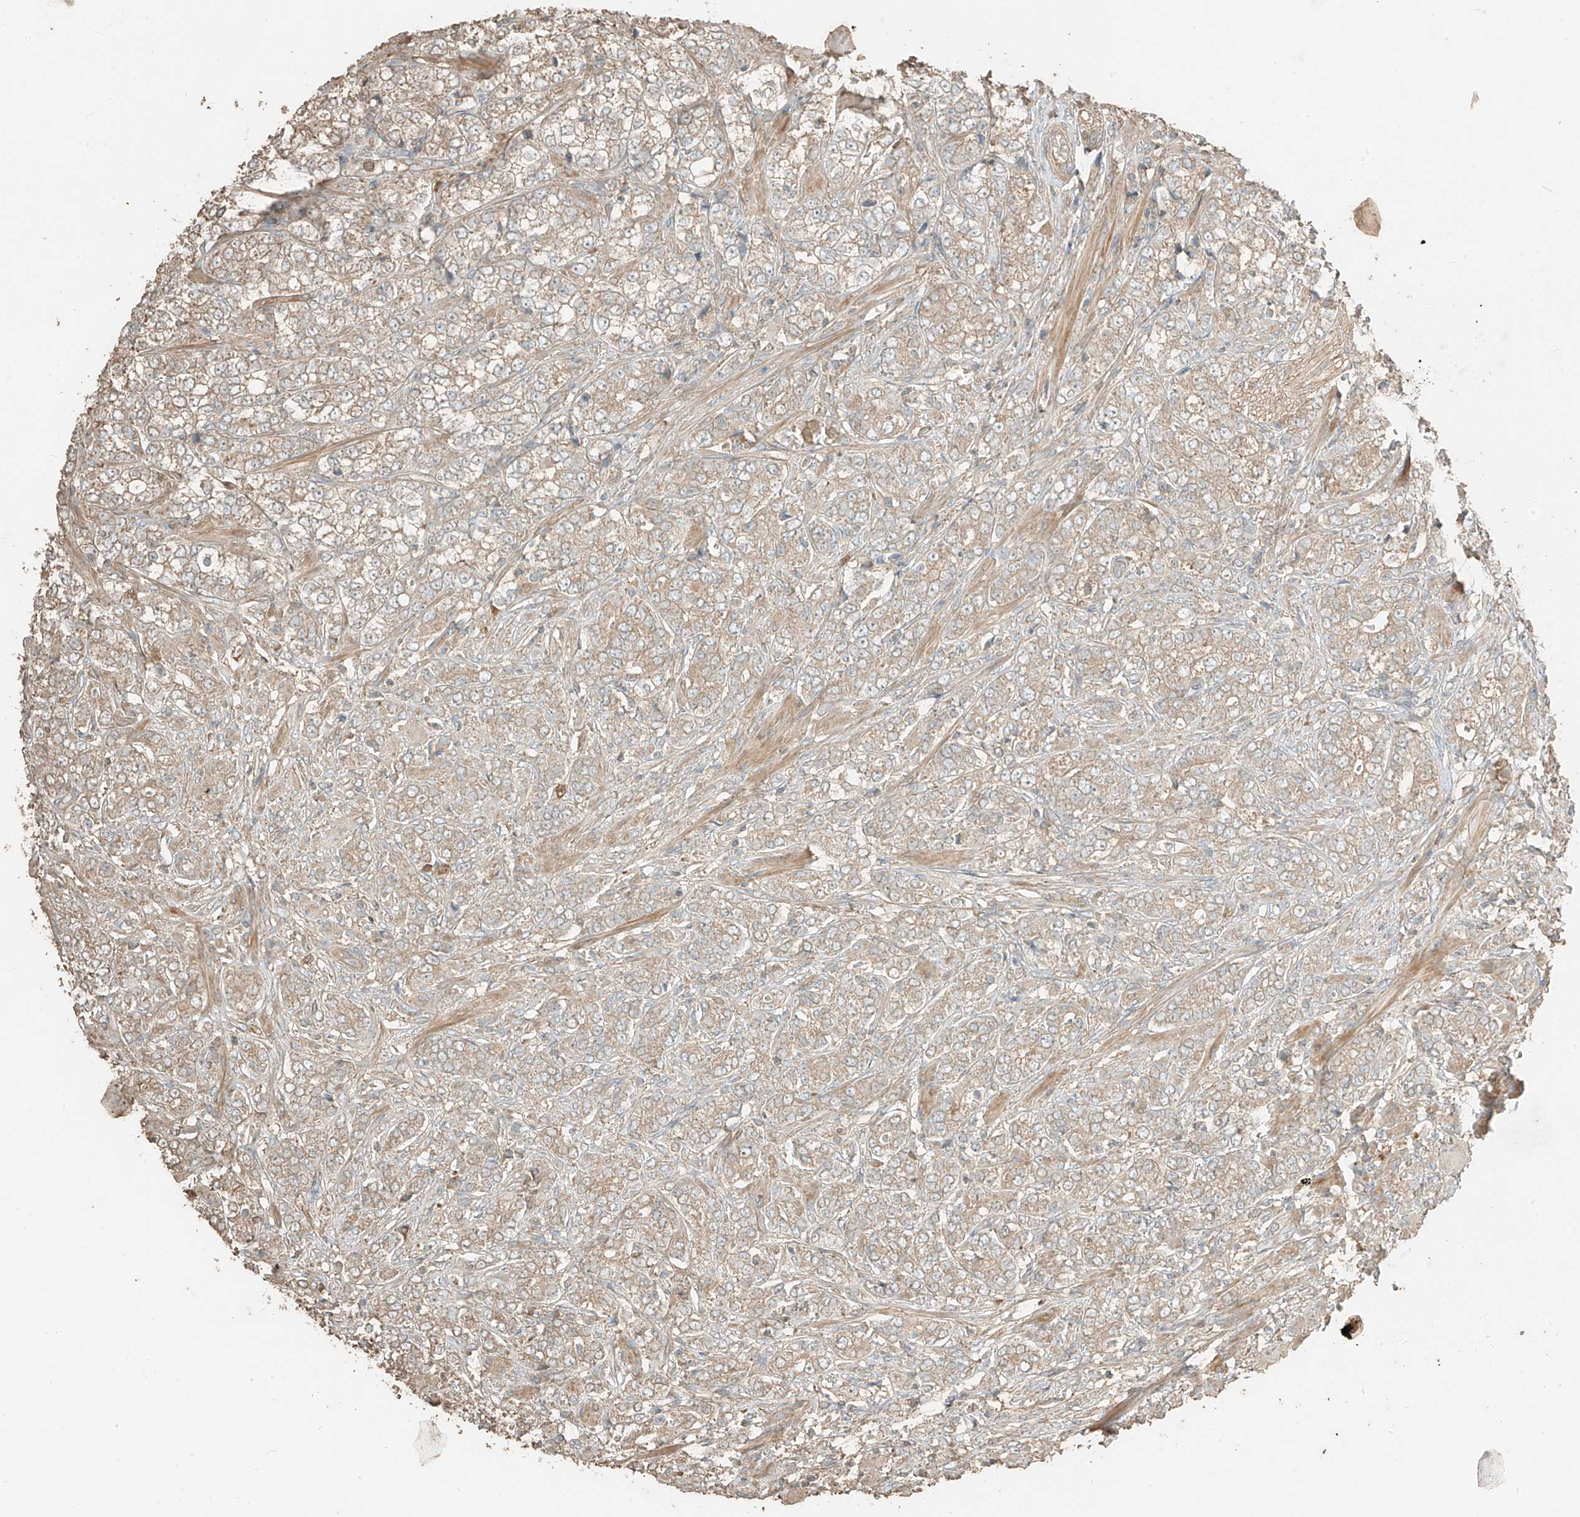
{"staining": {"intensity": "weak", "quantity": ">75%", "location": "cytoplasmic/membranous"}, "tissue": "prostate cancer", "cell_type": "Tumor cells", "image_type": "cancer", "snomed": [{"axis": "morphology", "description": "Adenocarcinoma, High grade"}, {"axis": "topography", "description": "Prostate"}], "caption": "Immunohistochemistry photomicrograph of neoplastic tissue: human adenocarcinoma (high-grade) (prostate) stained using immunohistochemistry displays low levels of weak protein expression localized specifically in the cytoplasmic/membranous of tumor cells, appearing as a cytoplasmic/membranous brown color.", "gene": "RFTN2", "patient": {"sex": "male", "age": 69}}